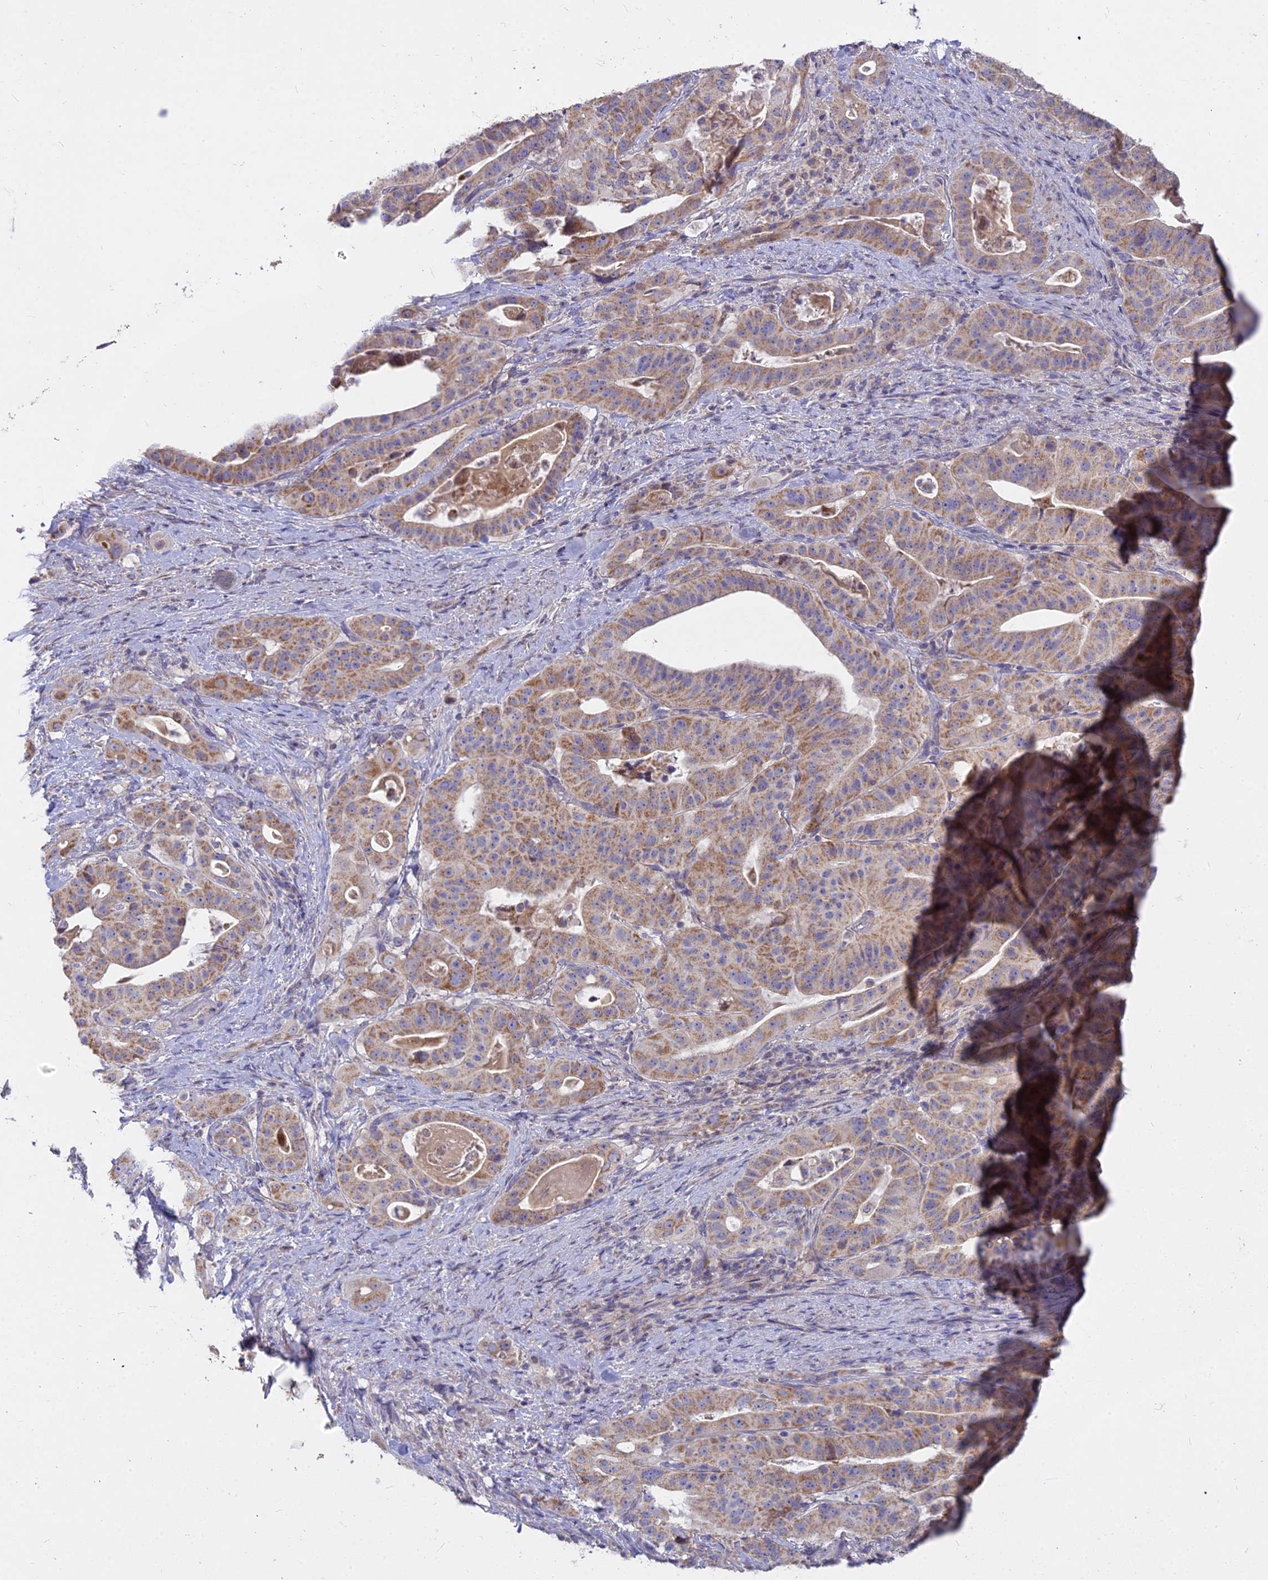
{"staining": {"intensity": "moderate", "quantity": ">75%", "location": "cytoplasmic/membranous"}, "tissue": "stomach cancer", "cell_type": "Tumor cells", "image_type": "cancer", "snomed": [{"axis": "morphology", "description": "Adenocarcinoma, NOS"}, {"axis": "topography", "description": "Stomach"}], "caption": "Tumor cells show moderate cytoplasmic/membranous positivity in approximately >75% of cells in adenocarcinoma (stomach). (DAB = brown stain, brightfield microscopy at high magnification).", "gene": "MICU2", "patient": {"sex": "male", "age": 48}}